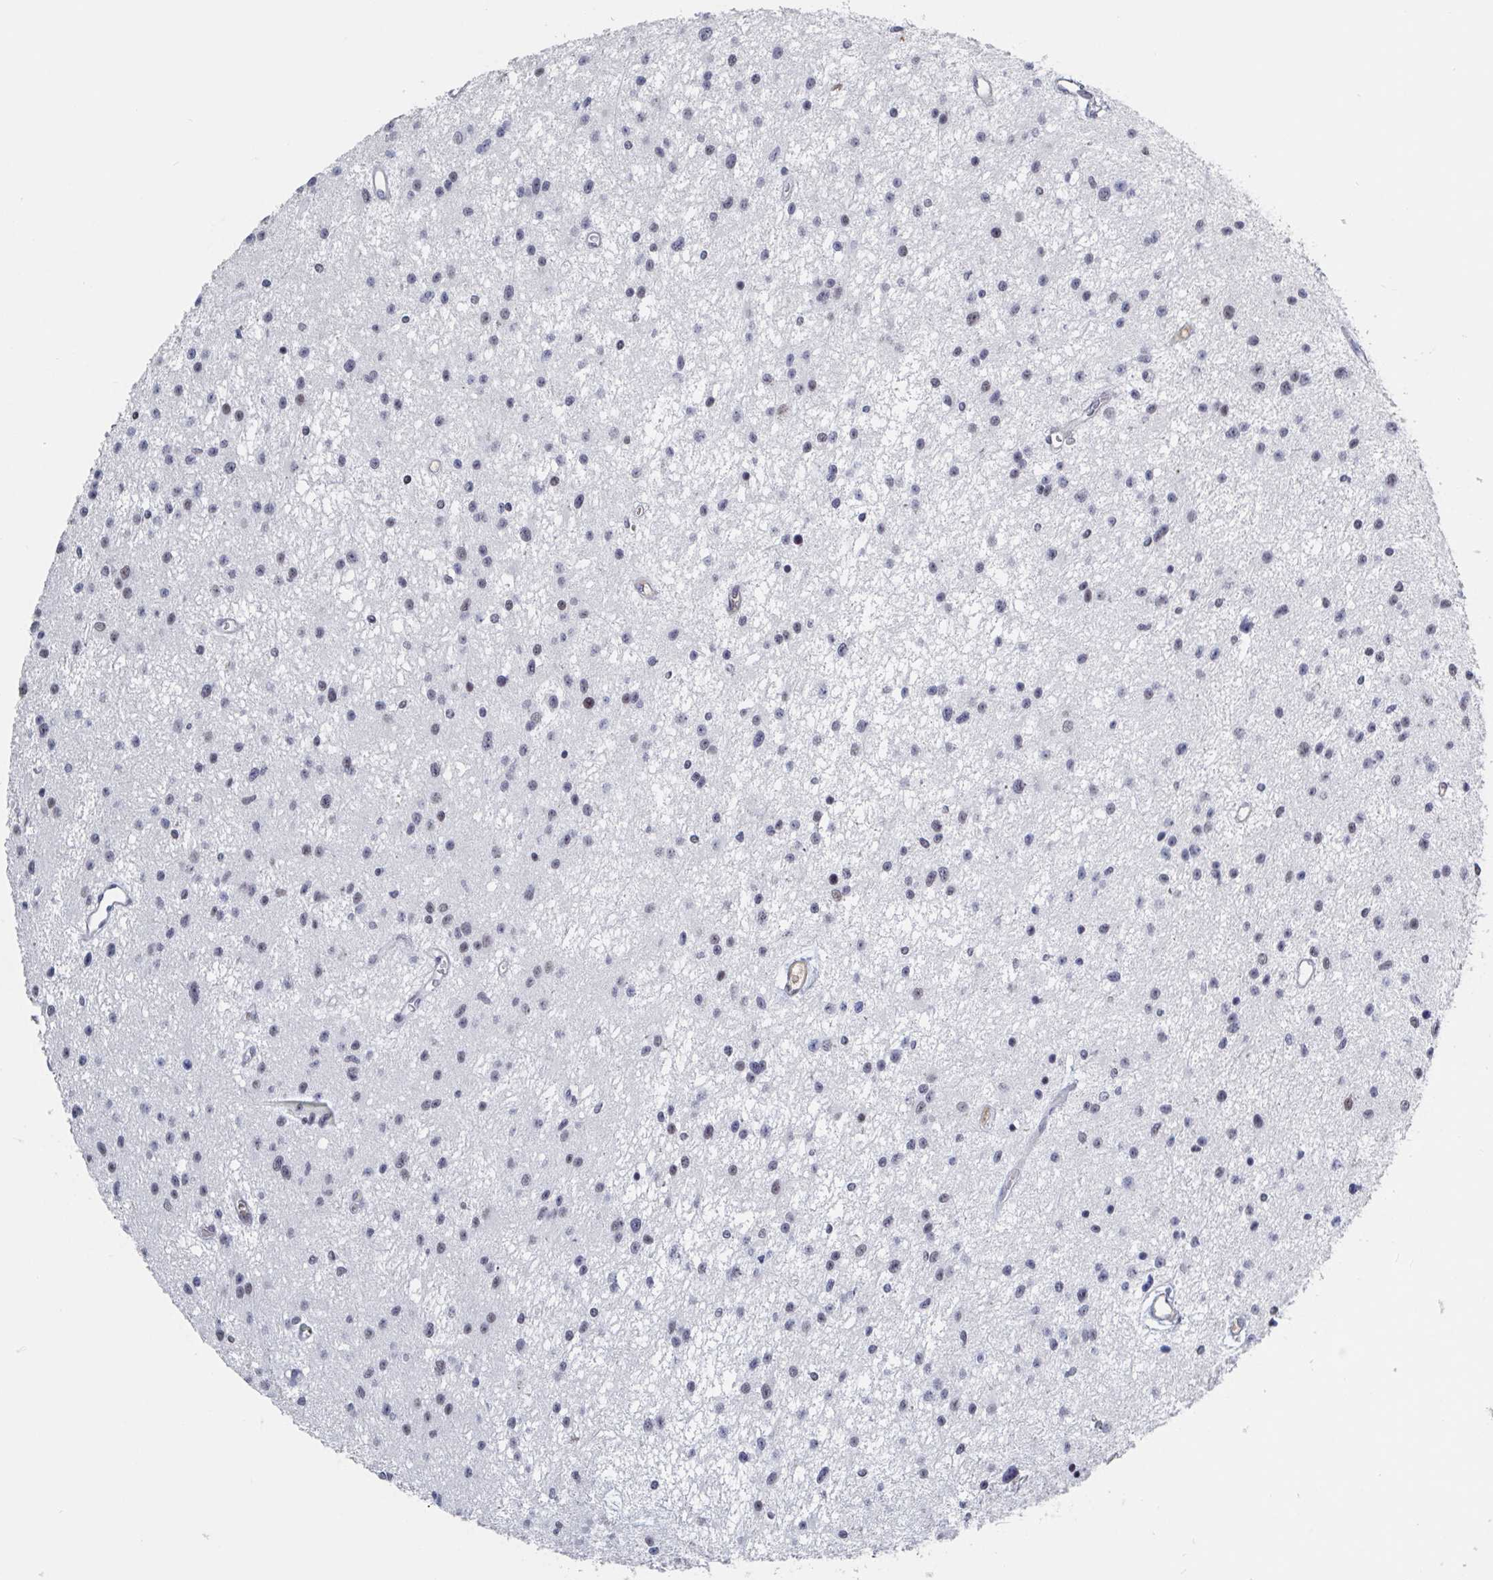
{"staining": {"intensity": "weak", "quantity": "<25%", "location": "nuclear"}, "tissue": "glioma", "cell_type": "Tumor cells", "image_type": "cancer", "snomed": [{"axis": "morphology", "description": "Glioma, malignant, Low grade"}, {"axis": "topography", "description": "Brain"}], "caption": "The micrograph exhibits no significant expression in tumor cells of glioma.", "gene": "BCL7B", "patient": {"sex": "male", "age": 43}}